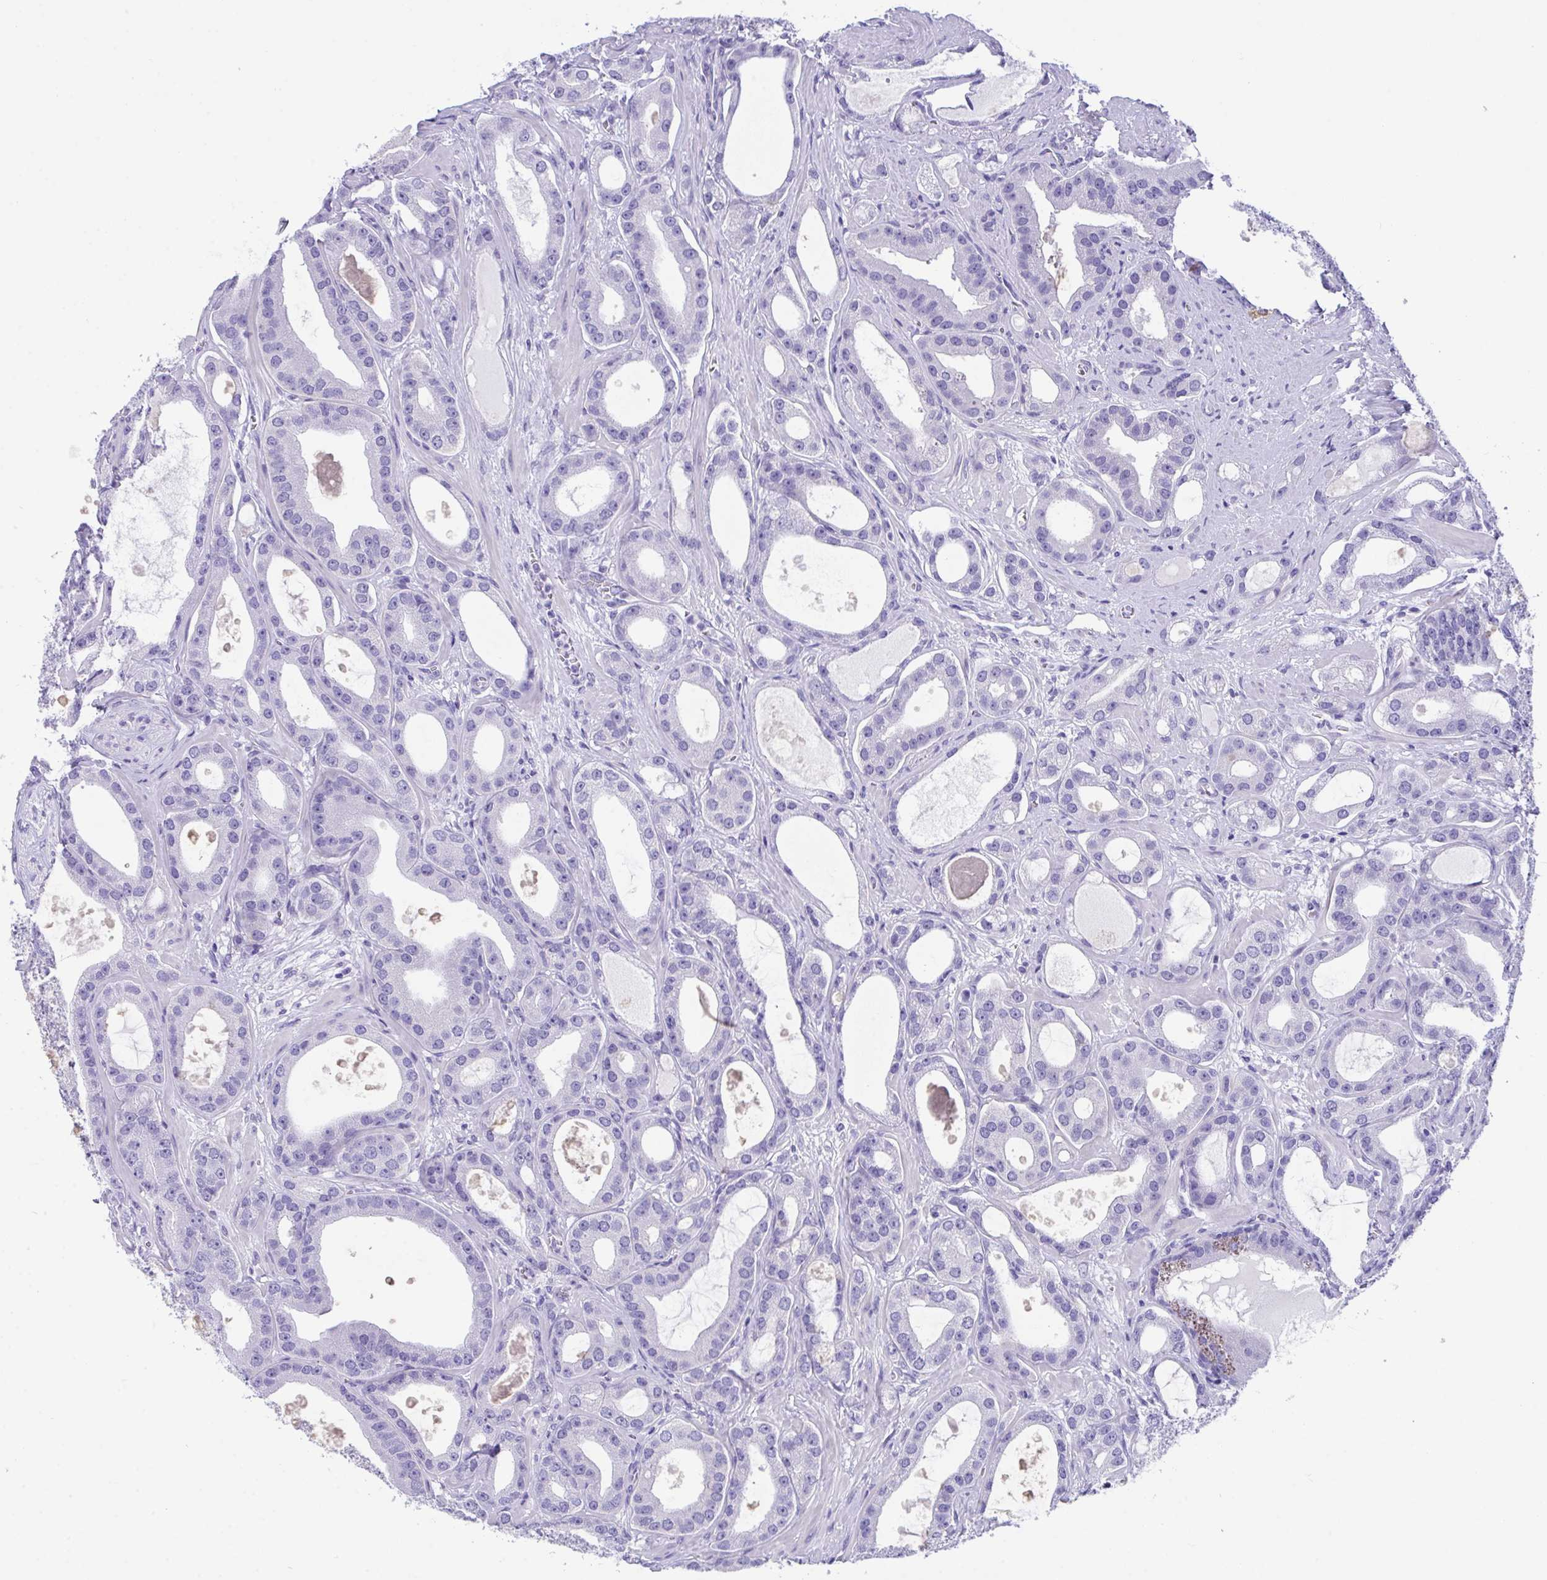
{"staining": {"intensity": "negative", "quantity": "none", "location": "none"}, "tissue": "prostate cancer", "cell_type": "Tumor cells", "image_type": "cancer", "snomed": [{"axis": "morphology", "description": "Adenocarcinoma, High grade"}, {"axis": "topography", "description": "Prostate"}], "caption": "Immunohistochemistry image of neoplastic tissue: prostate adenocarcinoma (high-grade) stained with DAB displays no significant protein positivity in tumor cells. (Brightfield microscopy of DAB immunohistochemistry at high magnification).", "gene": "TMEM106B", "patient": {"sex": "male", "age": 65}}